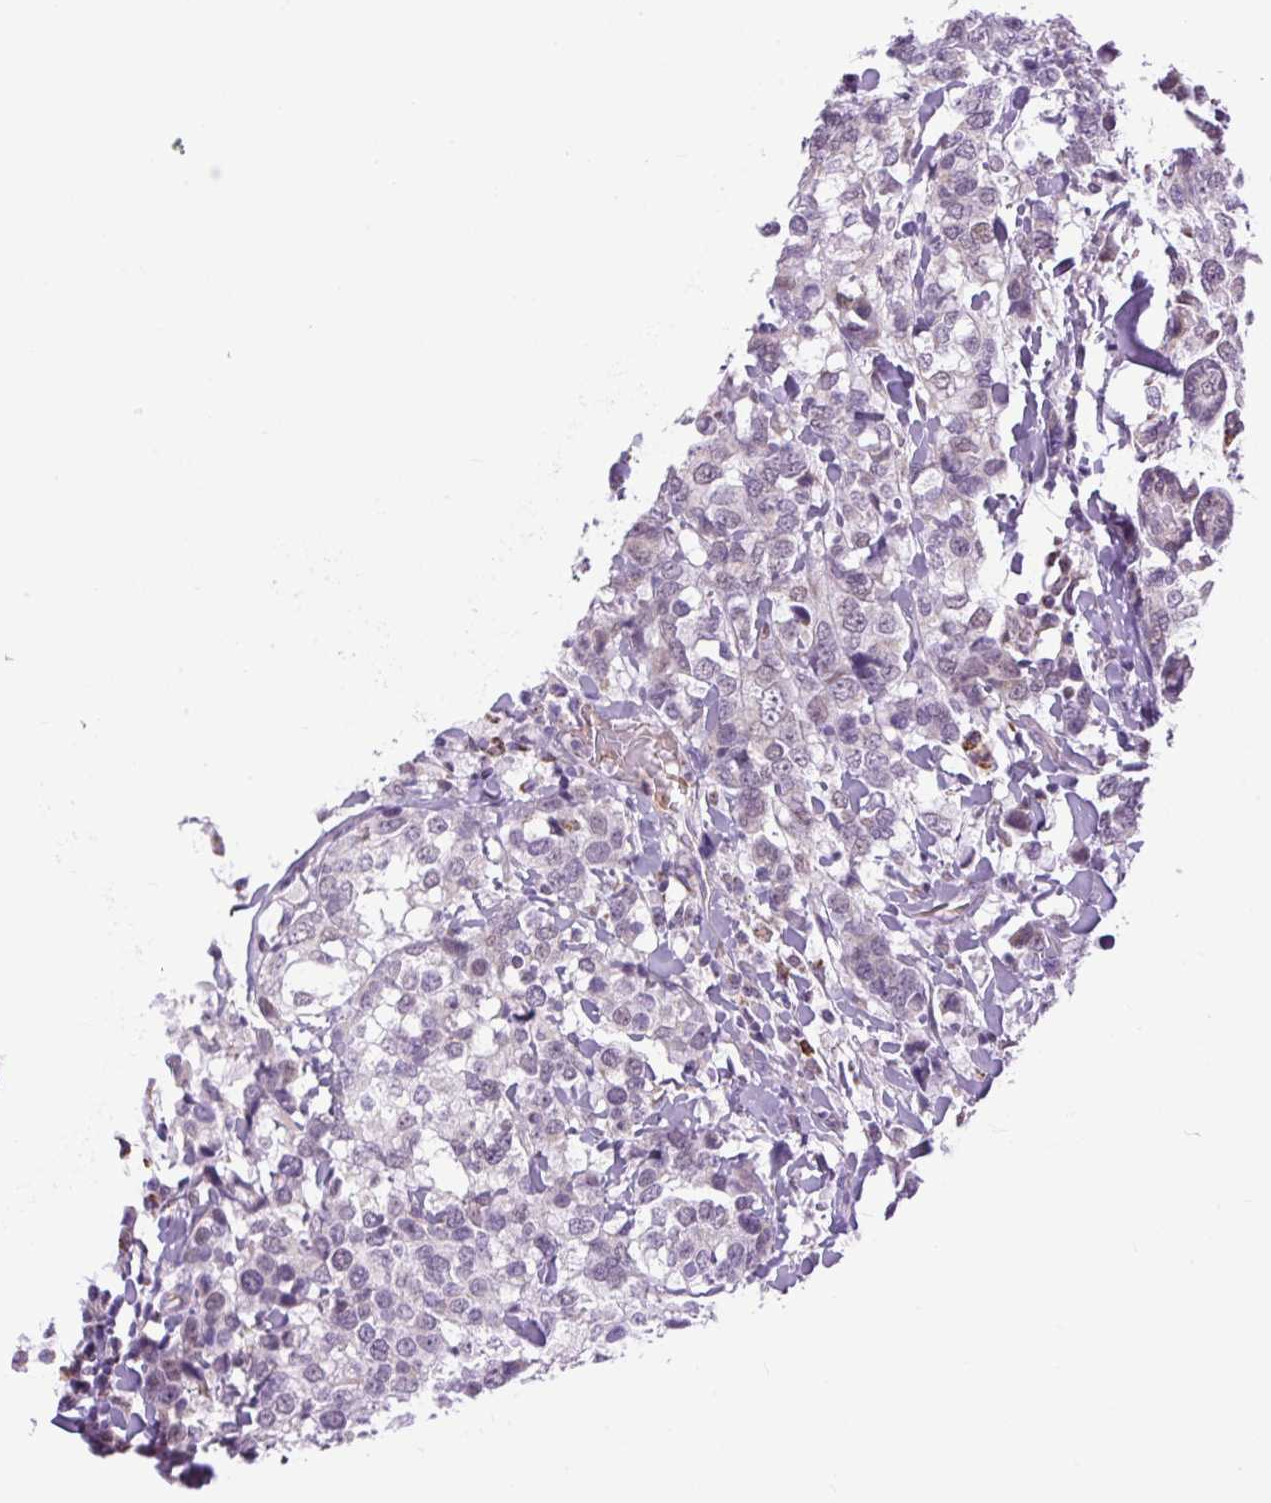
{"staining": {"intensity": "weak", "quantity": "25%-75%", "location": "nuclear"}, "tissue": "breast cancer", "cell_type": "Tumor cells", "image_type": "cancer", "snomed": [{"axis": "morphology", "description": "Lobular carcinoma"}, {"axis": "topography", "description": "Breast"}], "caption": "Protein staining demonstrates weak nuclear positivity in approximately 25%-75% of tumor cells in lobular carcinoma (breast). (Stains: DAB (3,3'-diaminobenzidine) in brown, nuclei in blue, Microscopy: brightfield microscopy at high magnification).", "gene": "SCO2", "patient": {"sex": "female", "age": 59}}